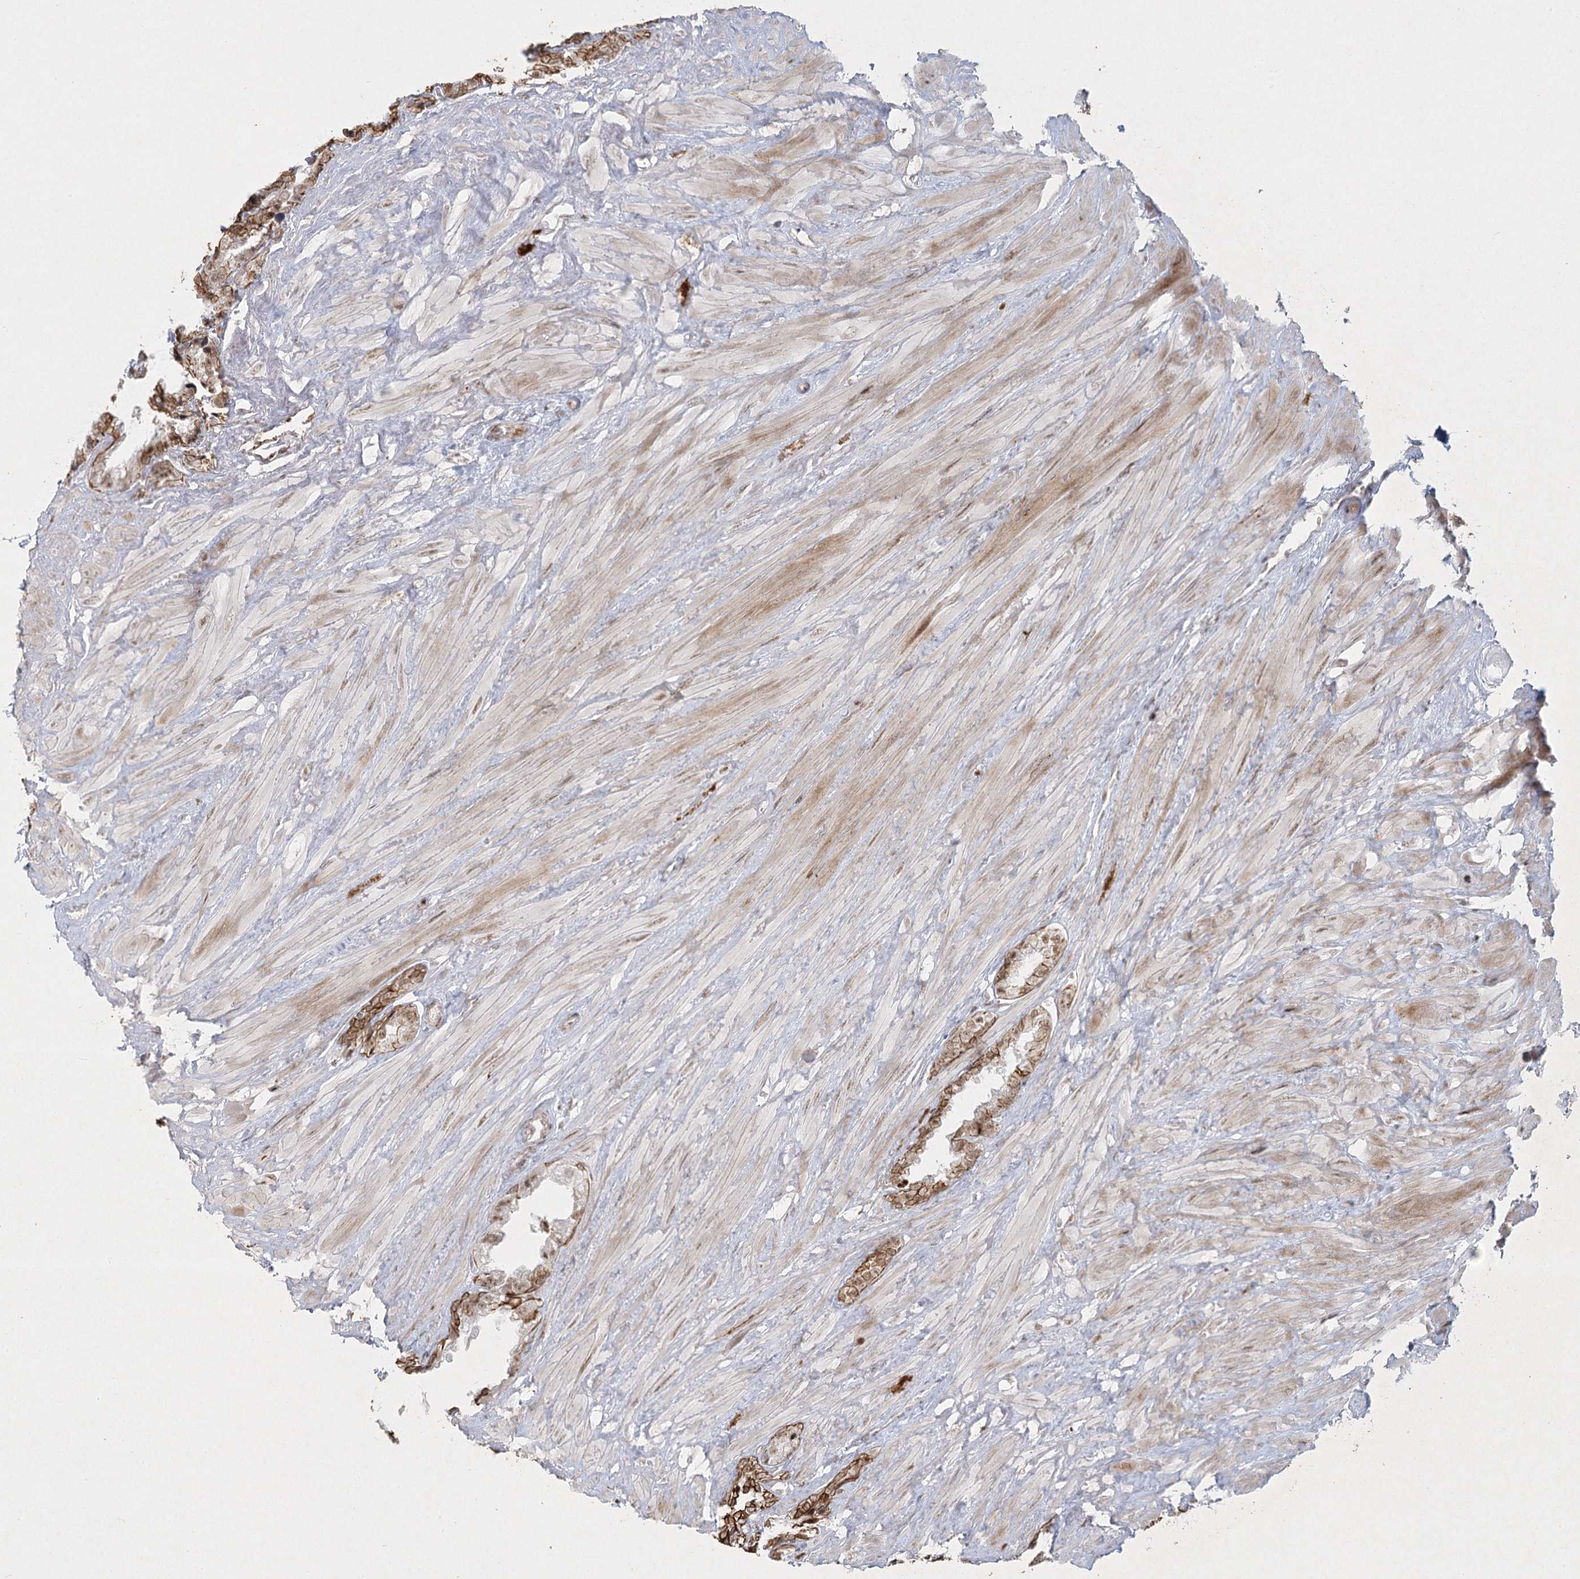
{"staining": {"intensity": "strong", "quantity": ">75%", "location": "cytoplasmic/membranous,nuclear"}, "tissue": "seminal vesicle", "cell_type": "Glandular cells", "image_type": "normal", "snomed": [{"axis": "morphology", "description": "Normal tissue, NOS"}, {"axis": "topography", "description": "Seminal veicle"}], "caption": "The image shows staining of benign seminal vesicle, revealing strong cytoplasmic/membranous,nuclear protein expression (brown color) within glandular cells. (brown staining indicates protein expression, while blue staining denotes nuclei).", "gene": "U2SURP", "patient": {"sex": "male", "age": 46}}